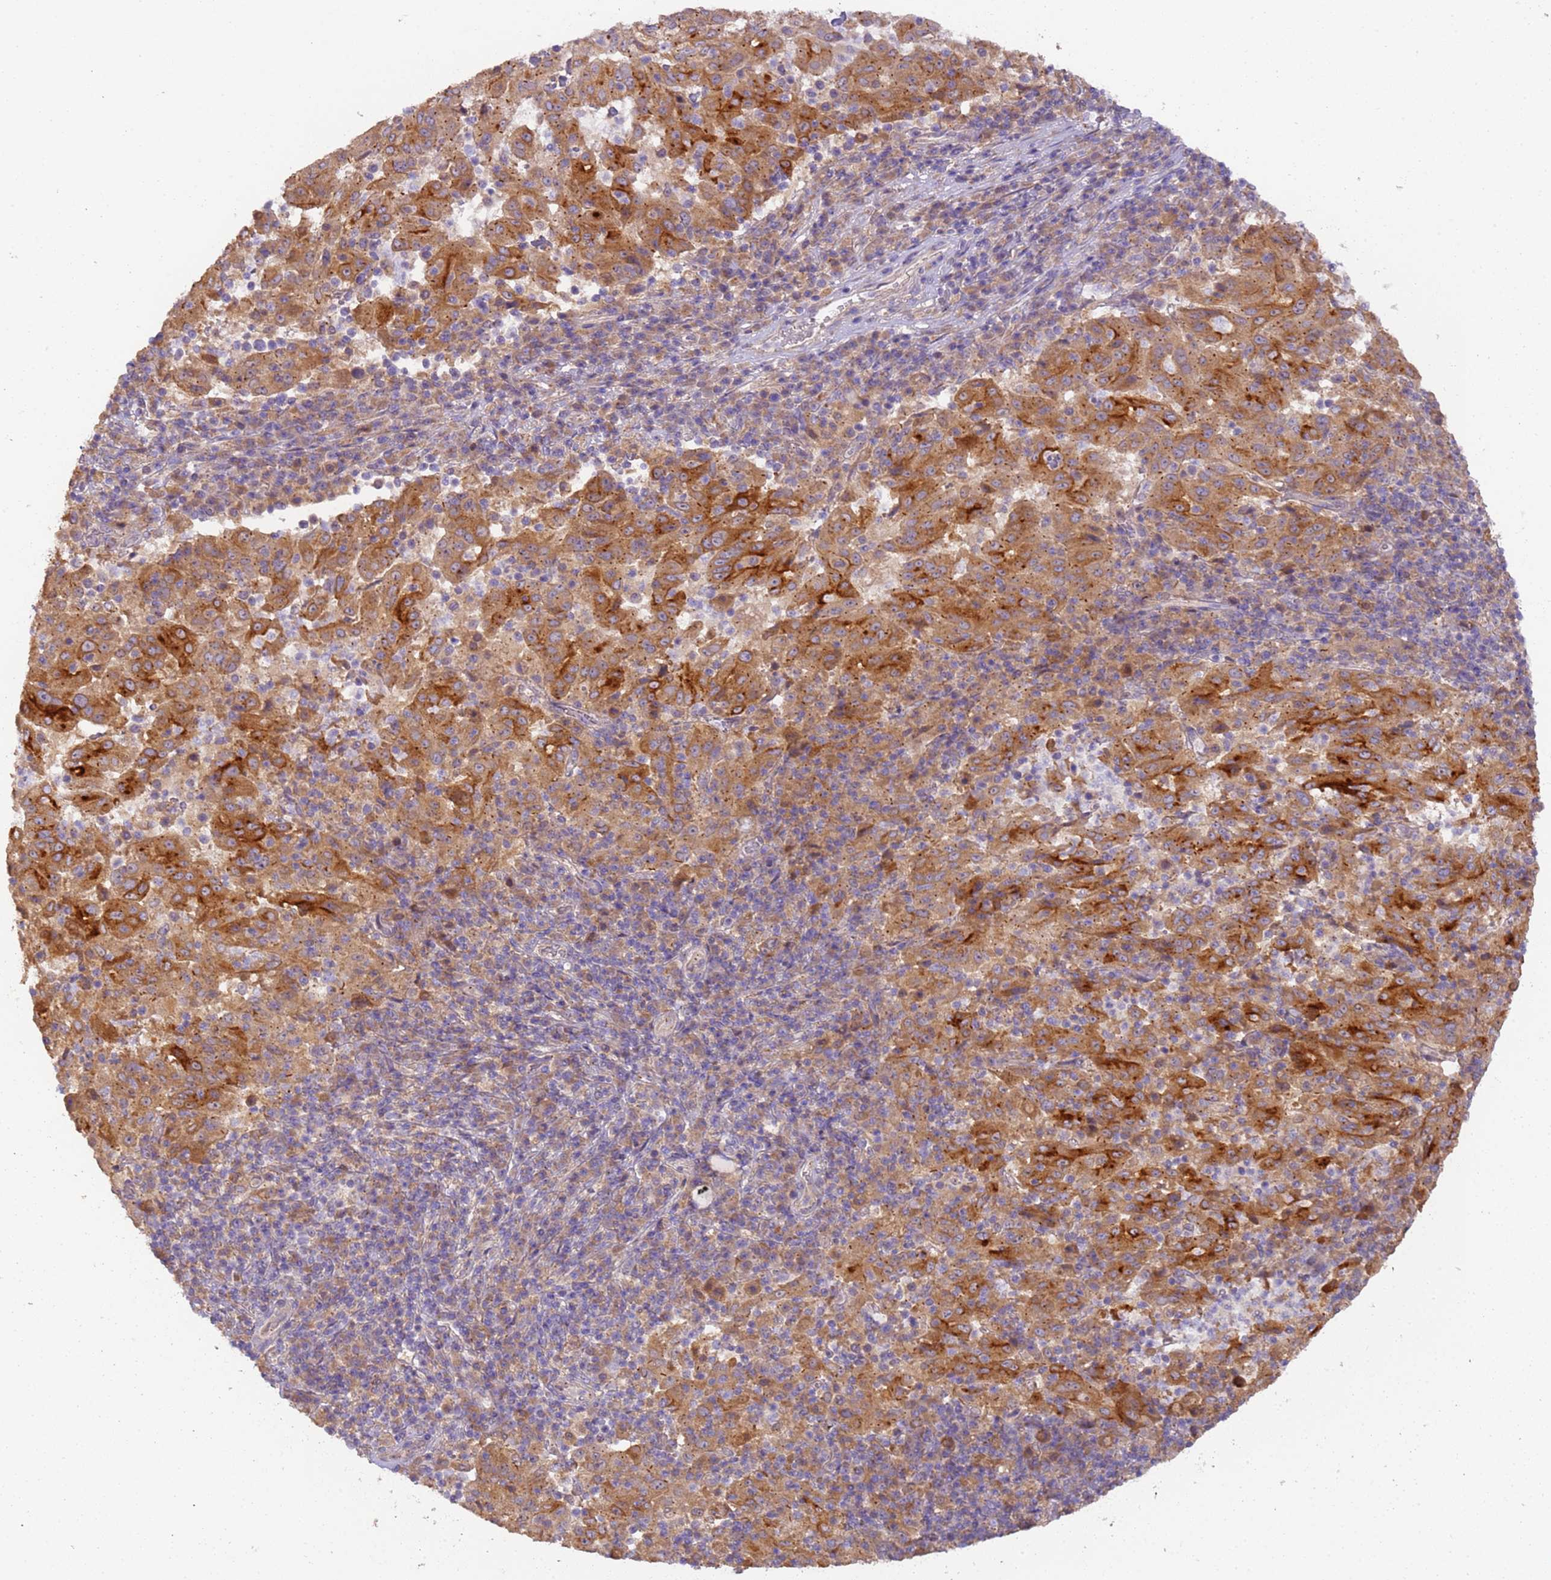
{"staining": {"intensity": "strong", "quantity": ">75%", "location": "cytoplasmic/membranous"}, "tissue": "pancreatic cancer", "cell_type": "Tumor cells", "image_type": "cancer", "snomed": [{"axis": "morphology", "description": "Adenocarcinoma, NOS"}, {"axis": "topography", "description": "Pancreas"}], "caption": "This is a micrograph of immunohistochemistry (IHC) staining of adenocarcinoma (pancreatic), which shows strong staining in the cytoplasmic/membranous of tumor cells.", "gene": "TIGAR", "patient": {"sex": "male", "age": 63}}